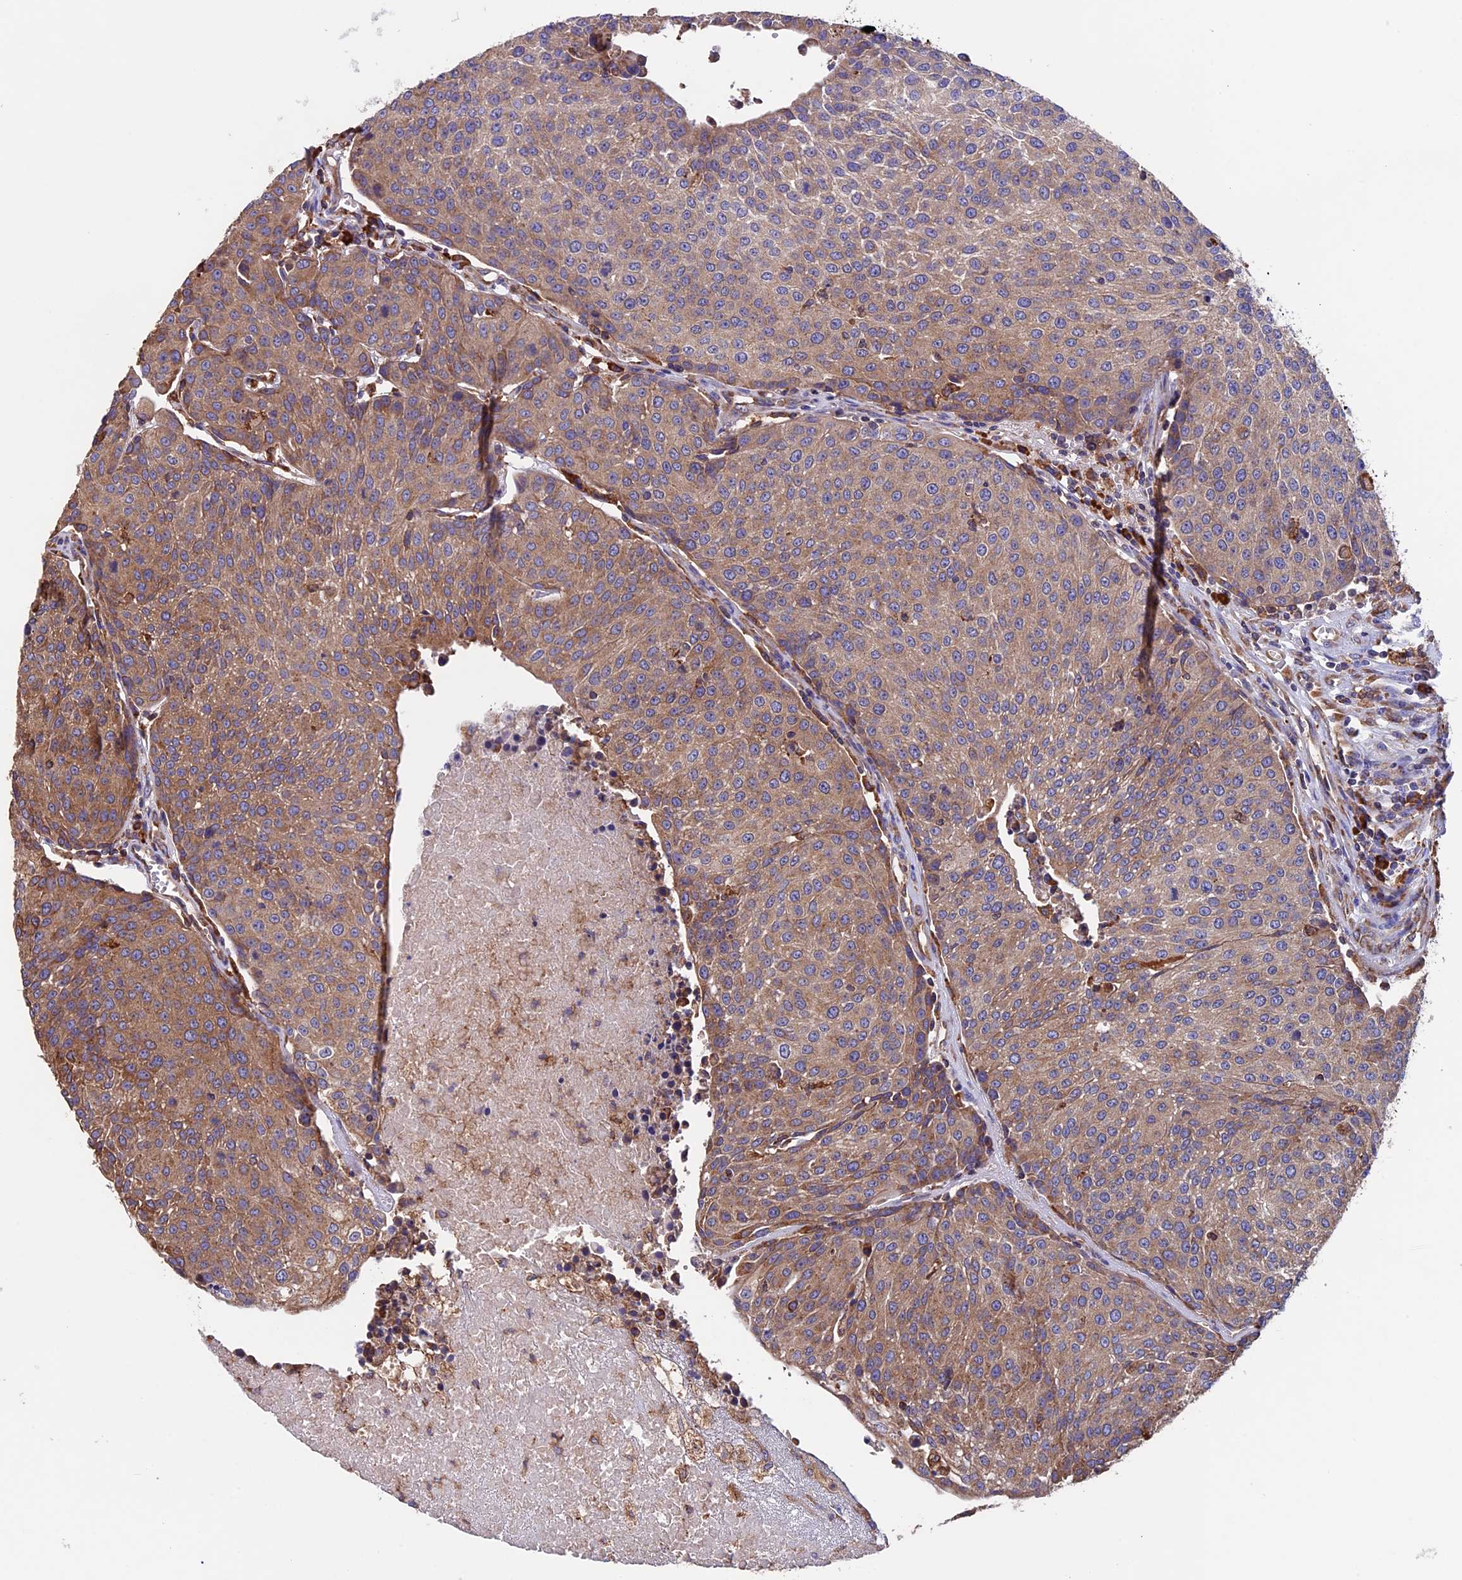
{"staining": {"intensity": "moderate", "quantity": ">75%", "location": "cytoplasmic/membranous"}, "tissue": "urothelial cancer", "cell_type": "Tumor cells", "image_type": "cancer", "snomed": [{"axis": "morphology", "description": "Urothelial carcinoma, High grade"}, {"axis": "topography", "description": "Urinary bladder"}], "caption": "Immunohistochemical staining of urothelial cancer reveals medium levels of moderate cytoplasmic/membranous expression in about >75% of tumor cells.", "gene": "BTBD3", "patient": {"sex": "female", "age": 85}}